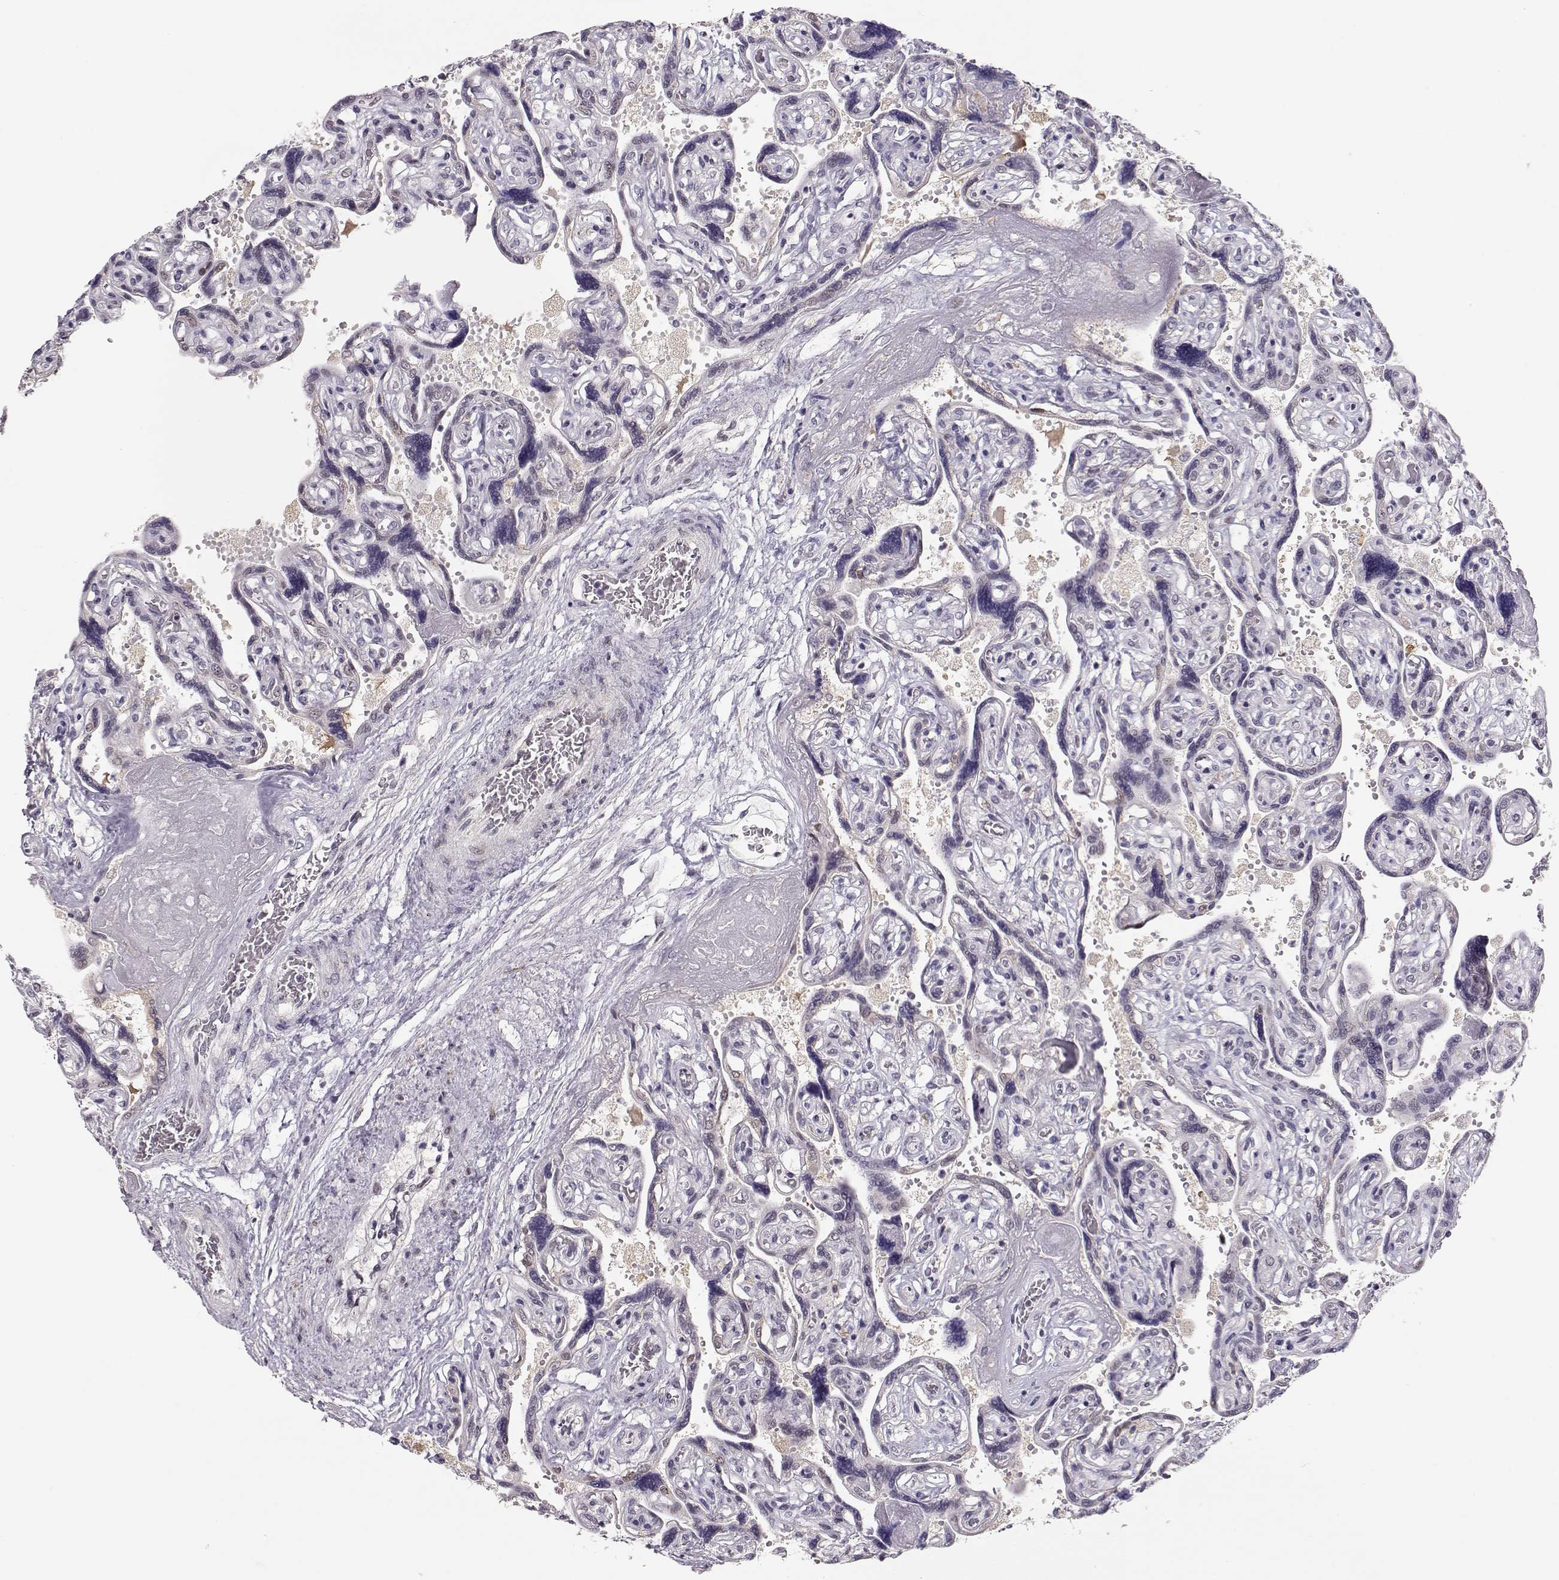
{"staining": {"intensity": "negative", "quantity": "none", "location": "none"}, "tissue": "placenta", "cell_type": "Decidual cells", "image_type": "normal", "snomed": [{"axis": "morphology", "description": "Normal tissue, NOS"}, {"axis": "topography", "description": "Placenta"}], "caption": "This is a image of IHC staining of normal placenta, which shows no staining in decidual cells.", "gene": "TEPP", "patient": {"sex": "female", "age": 32}}